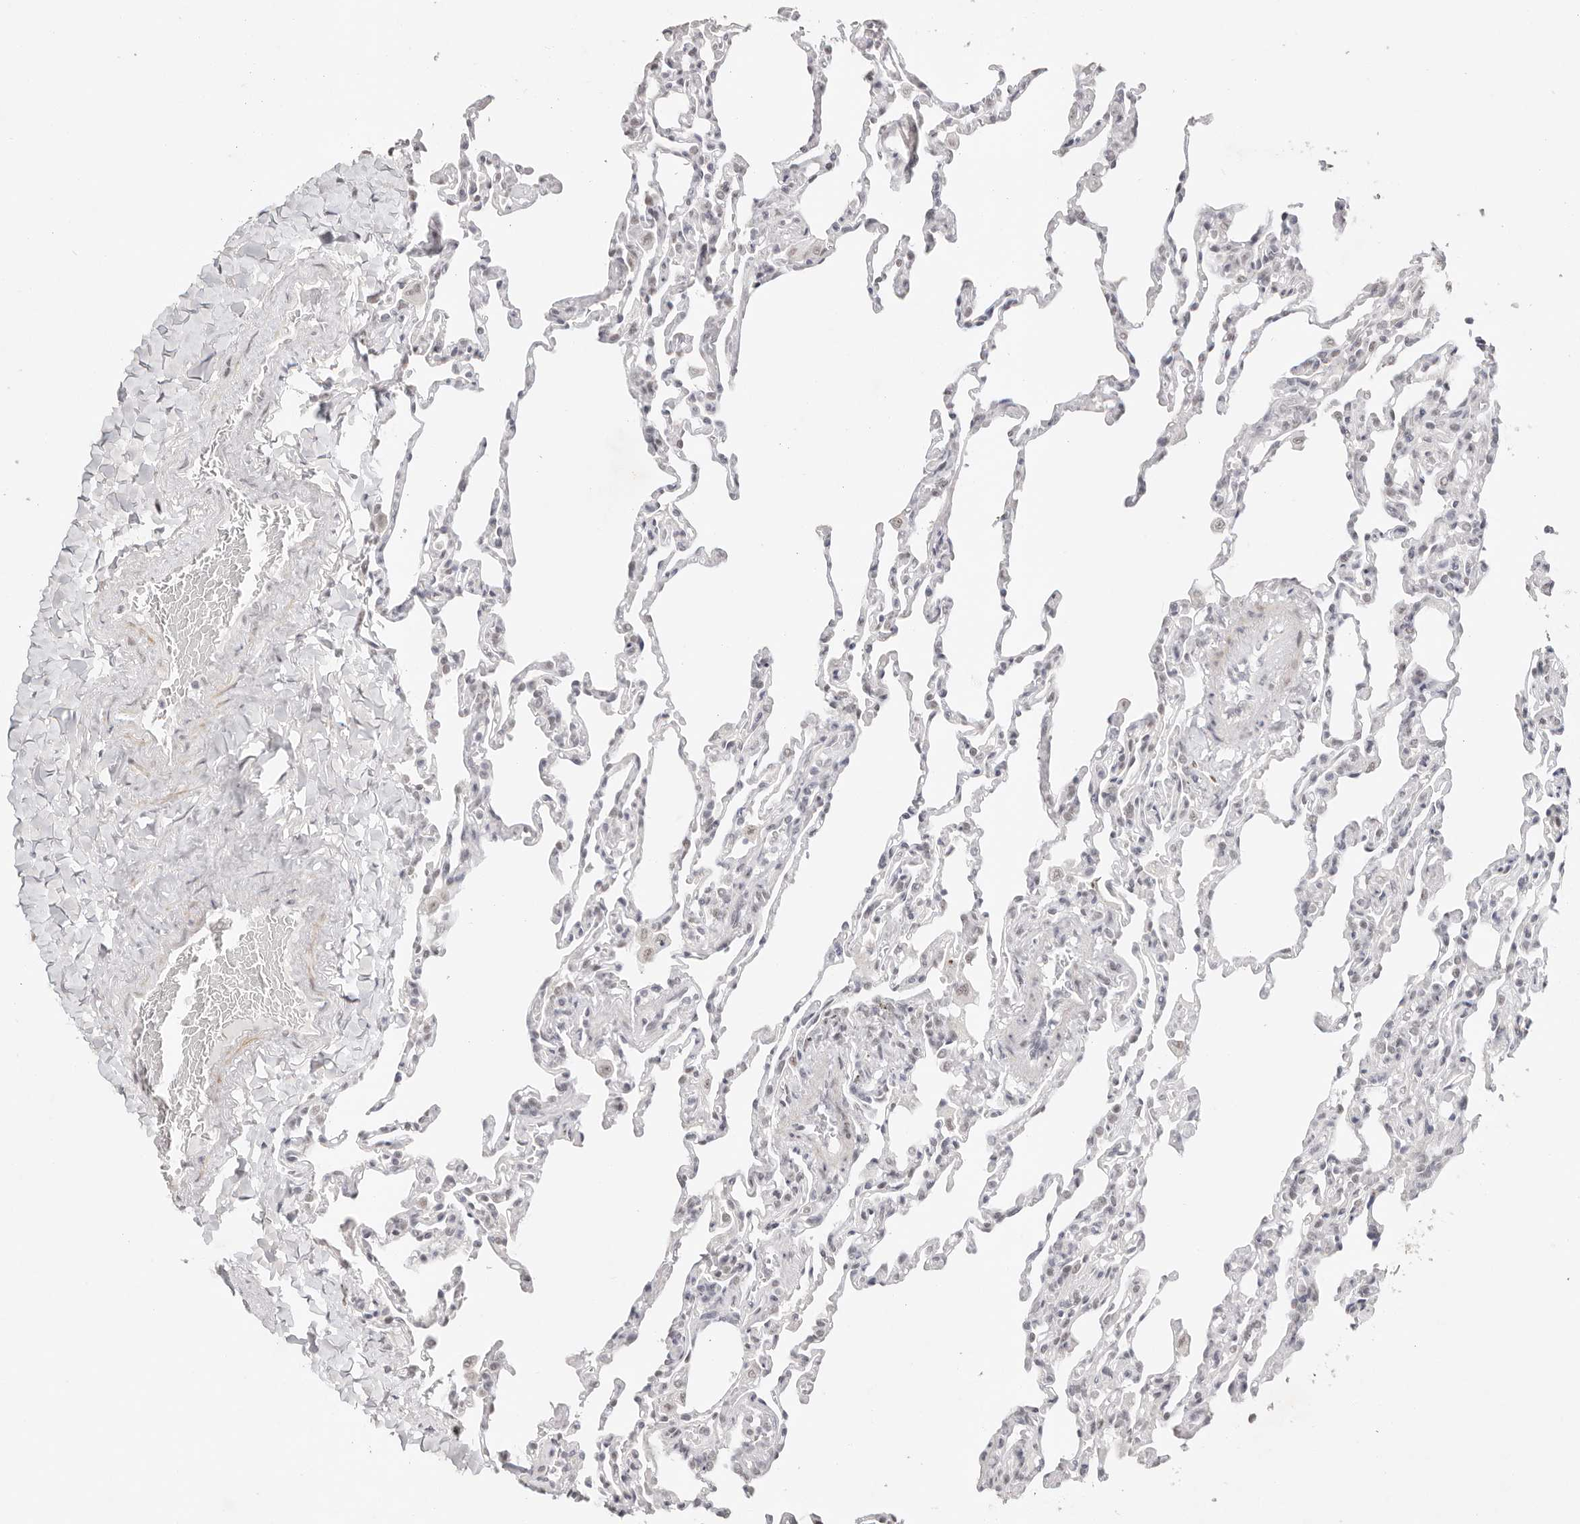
{"staining": {"intensity": "weak", "quantity": "<25%", "location": "nuclear"}, "tissue": "lung", "cell_type": "Alveolar cells", "image_type": "normal", "snomed": [{"axis": "morphology", "description": "Normal tissue, NOS"}, {"axis": "topography", "description": "Lung"}], "caption": "Immunohistochemistry of benign lung exhibits no staining in alveolar cells. (DAB immunohistochemistry visualized using brightfield microscopy, high magnification).", "gene": "LARP7", "patient": {"sex": "male", "age": 20}}